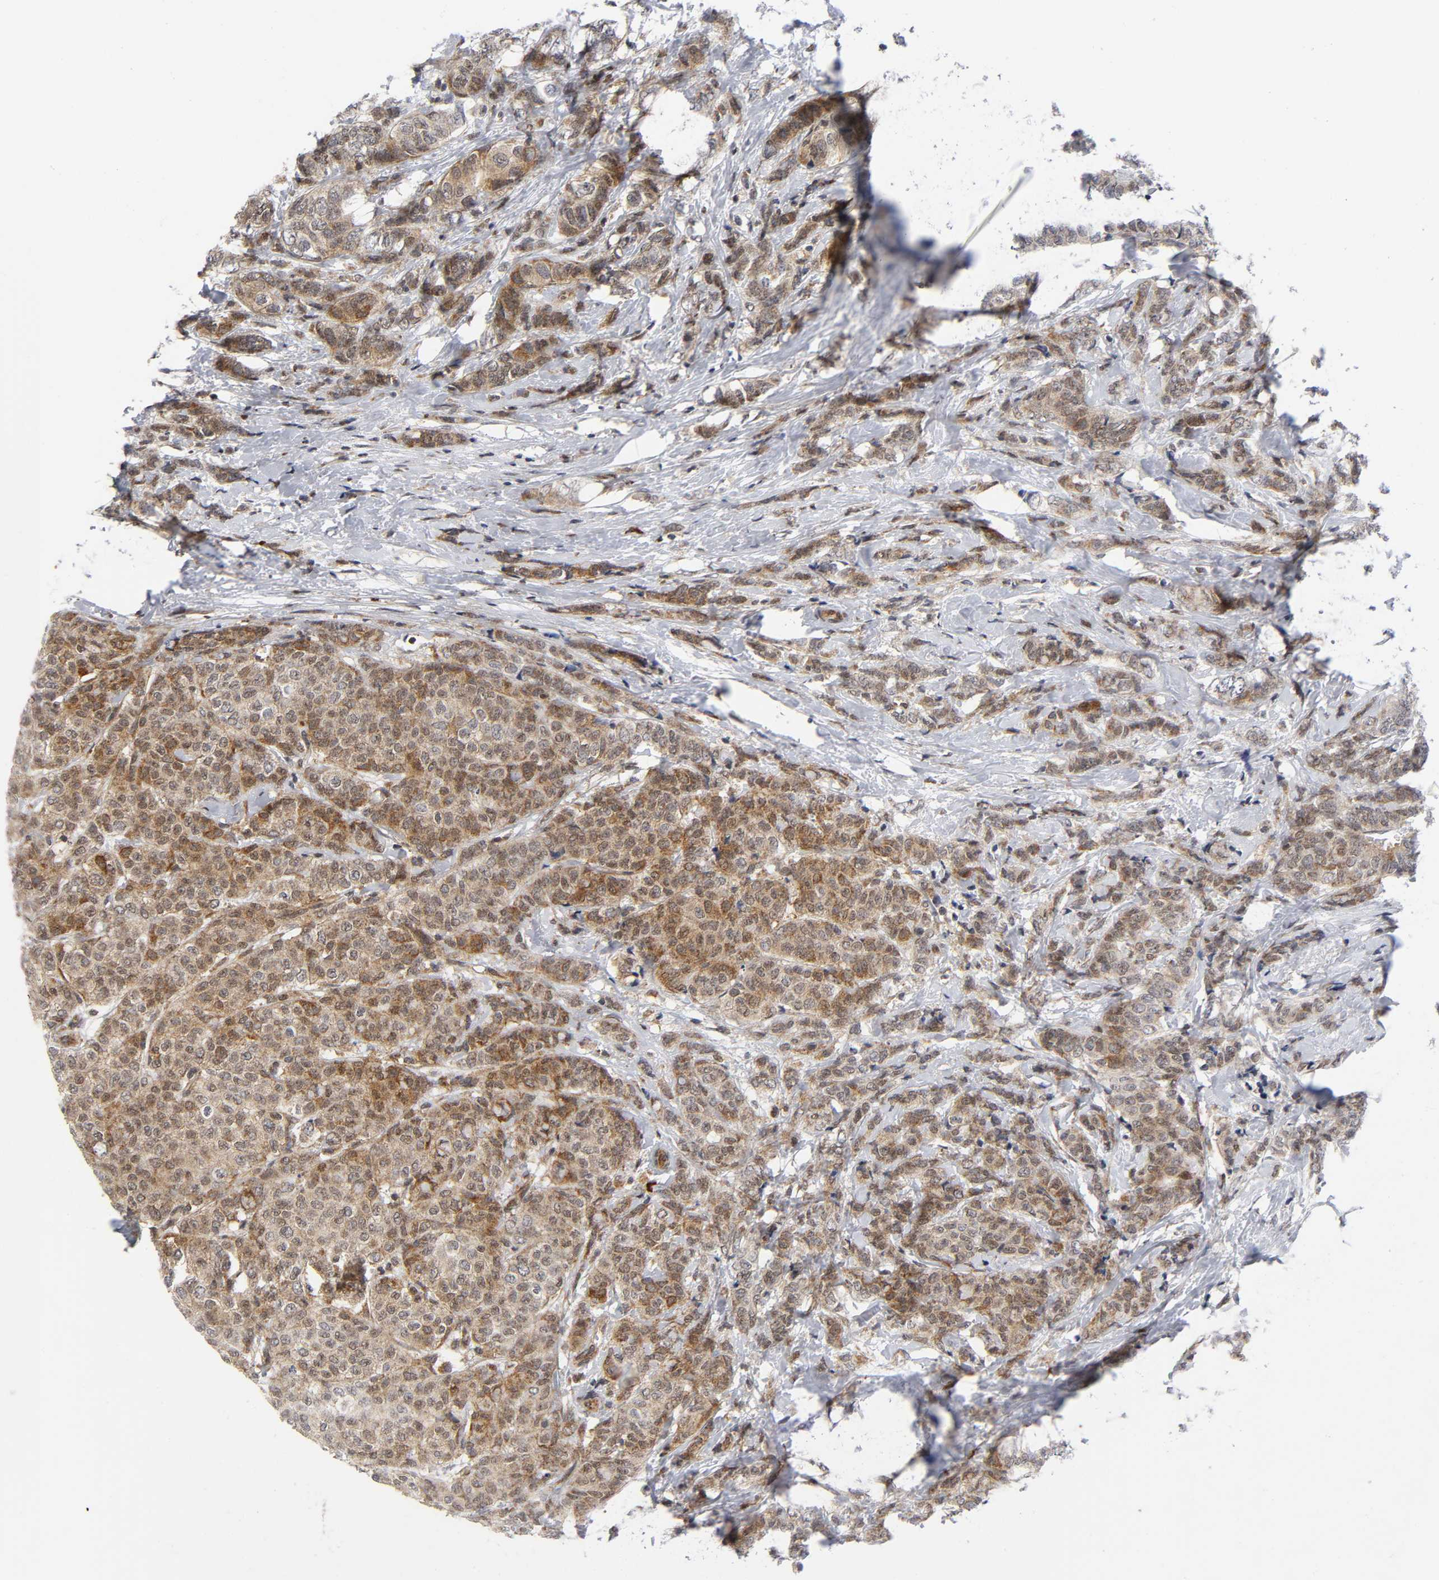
{"staining": {"intensity": "moderate", "quantity": ">75%", "location": "cytoplasmic/membranous"}, "tissue": "breast cancer", "cell_type": "Tumor cells", "image_type": "cancer", "snomed": [{"axis": "morphology", "description": "Lobular carcinoma"}, {"axis": "topography", "description": "Breast"}], "caption": "Moderate cytoplasmic/membranous positivity is appreciated in about >75% of tumor cells in breast lobular carcinoma. Using DAB (3,3'-diaminobenzidine) (brown) and hematoxylin (blue) stains, captured at high magnification using brightfield microscopy.", "gene": "EIF5", "patient": {"sex": "female", "age": 60}}